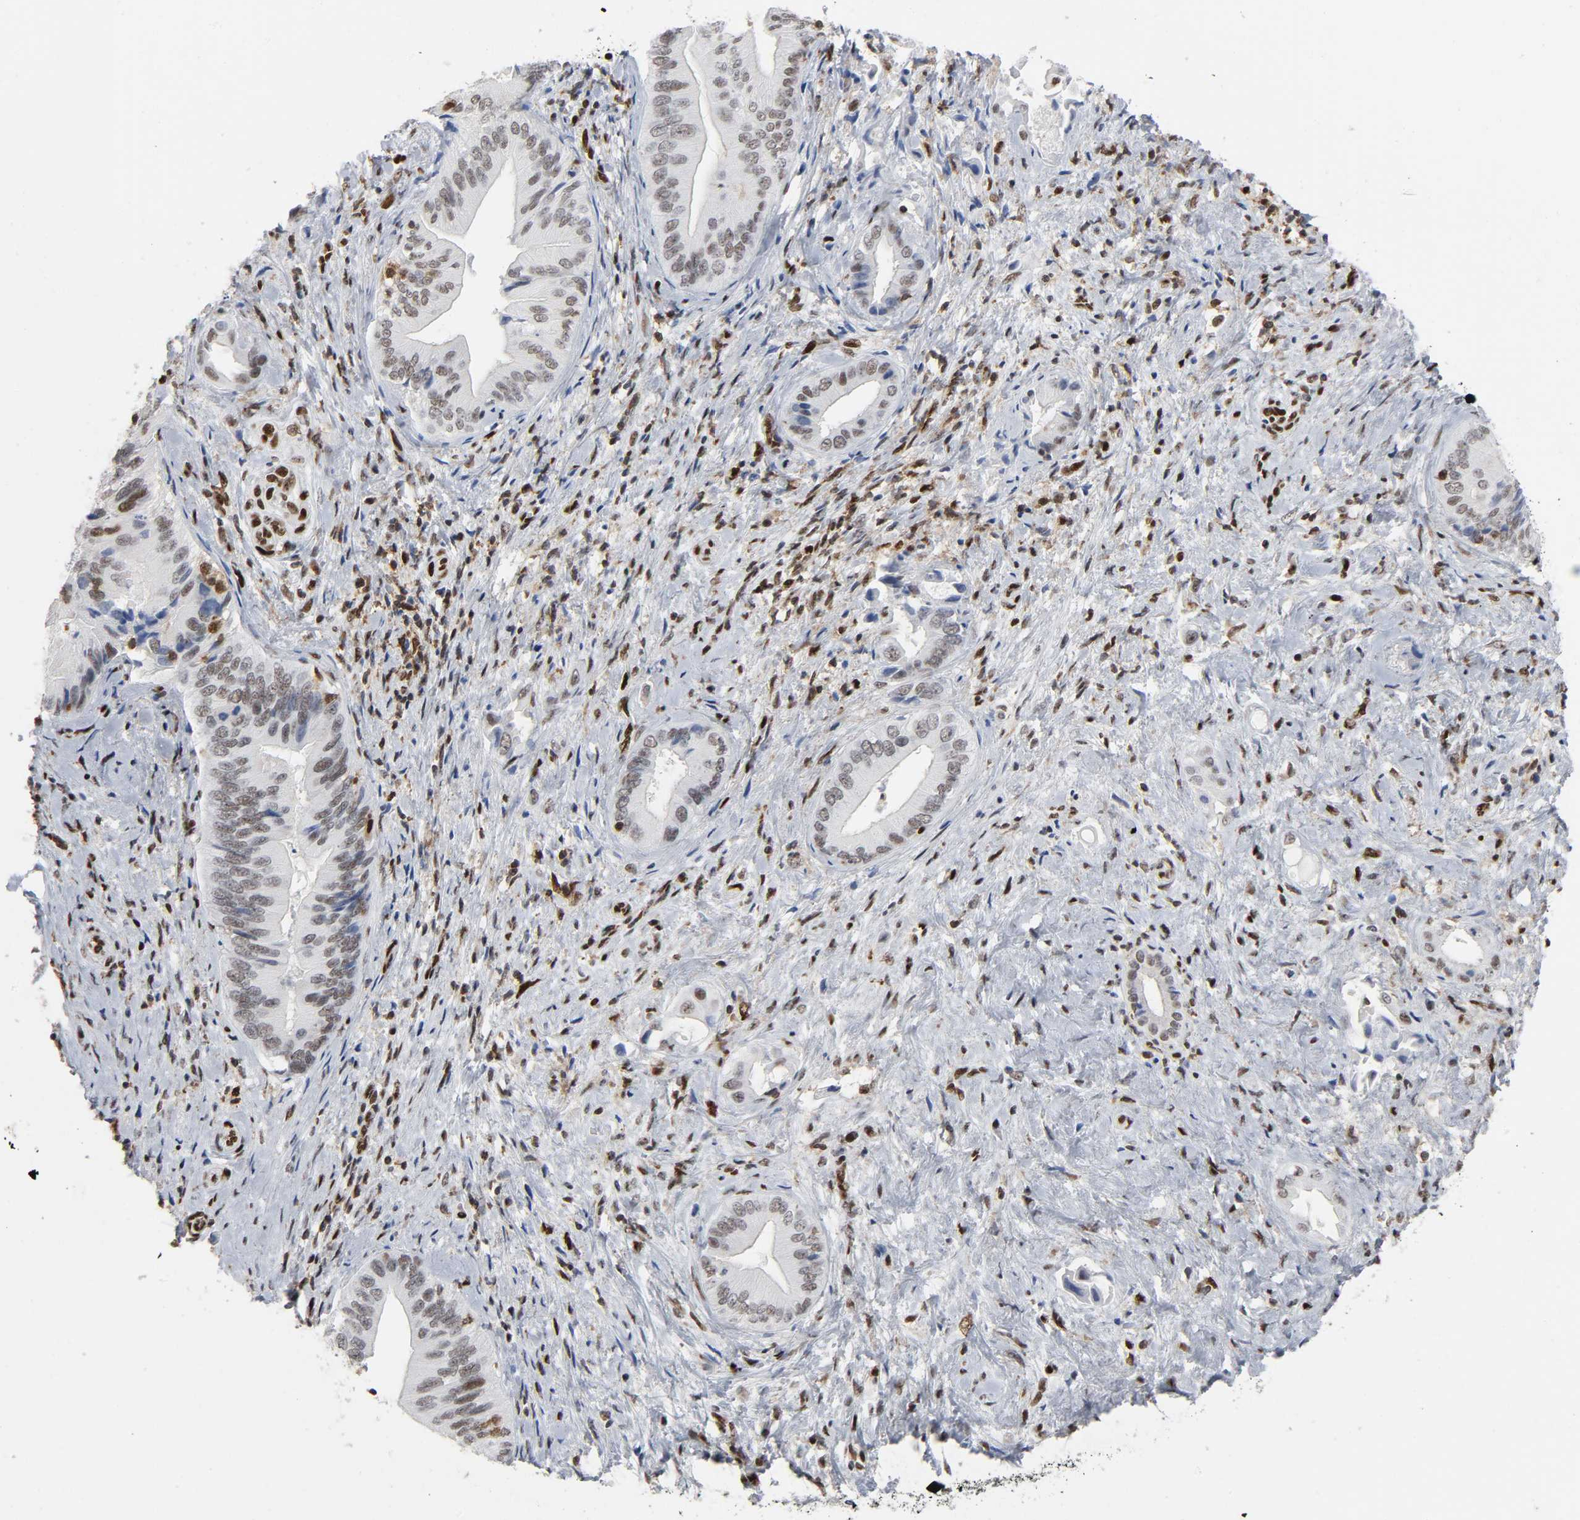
{"staining": {"intensity": "weak", "quantity": "25%-75%", "location": "nuclear"}, "tissue": "liver cancer", "cell_type": "Tumor cells", "image_type": "cancer", "snomed": [{"axis": "morphology", "description": "Cholangiocarcinoma"}, {"axis": "topography", "description": "Liver"}], "caption": "Liver cholangiocarcinoma stained with a protein marker exhibits weak staining in tumor cells.", "gene": "WAS", "patient": {"sex": "male", "age": 58}}